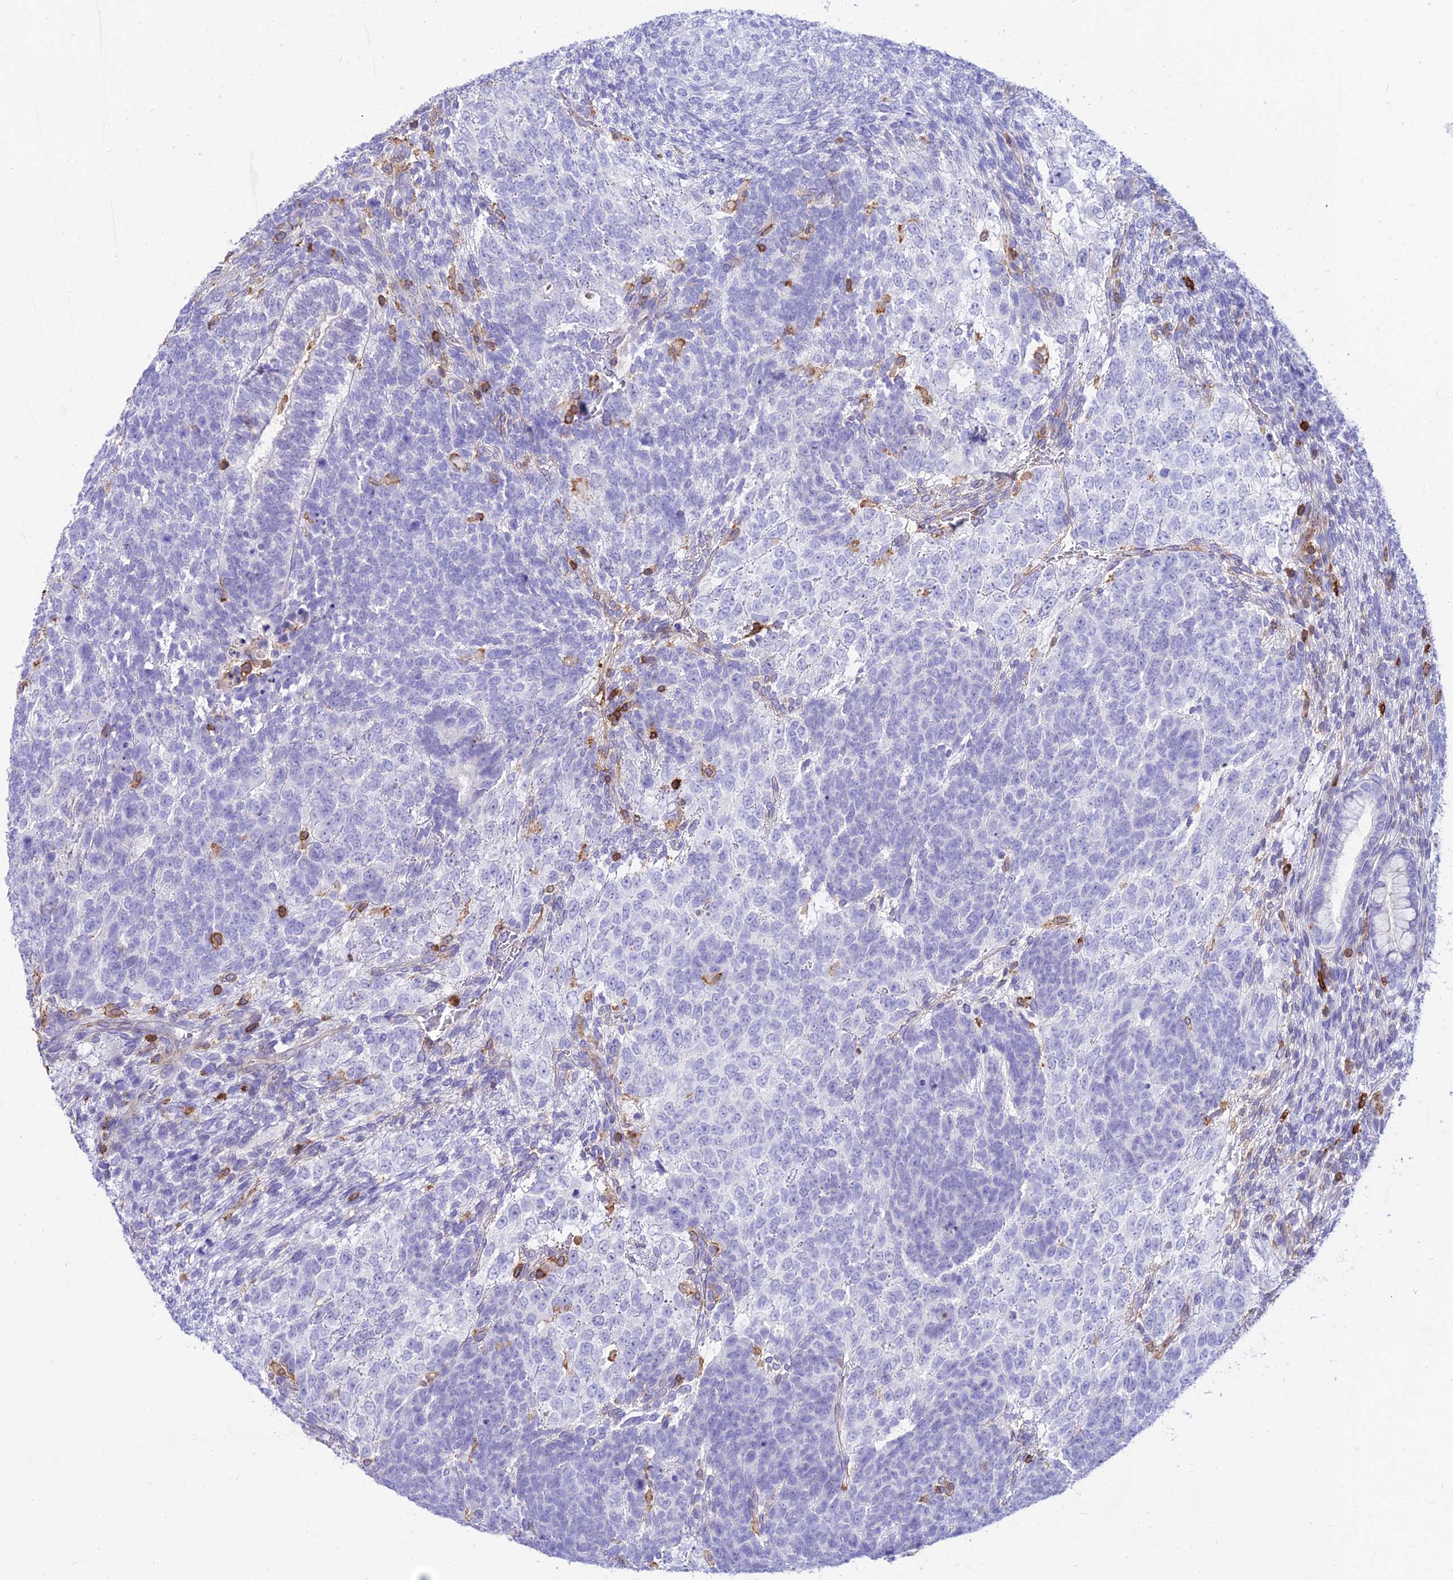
{"staining": {"intensity": "negative", "quantity": "none", "location": "none"}, "tissue": "testis cancer", "cell_type": "Tumor cells", "image_type": "cancer", "snomed": [{"axis": "morphology", "description": "Carcinoma, Embryonal, NOS"}, {"axis": "topography", "description": "Testis"}], "caption": "This is a image of immunohistochemistry staining of embryonal carcinoma (testis), which shows no staining in tumor cells. The staining is performed using DAB brown chromogen with nuclei counter-stained in using hematoxylin.", "gene": "SREK1IP1", "patient": {"sex": "male", "age": 23}}